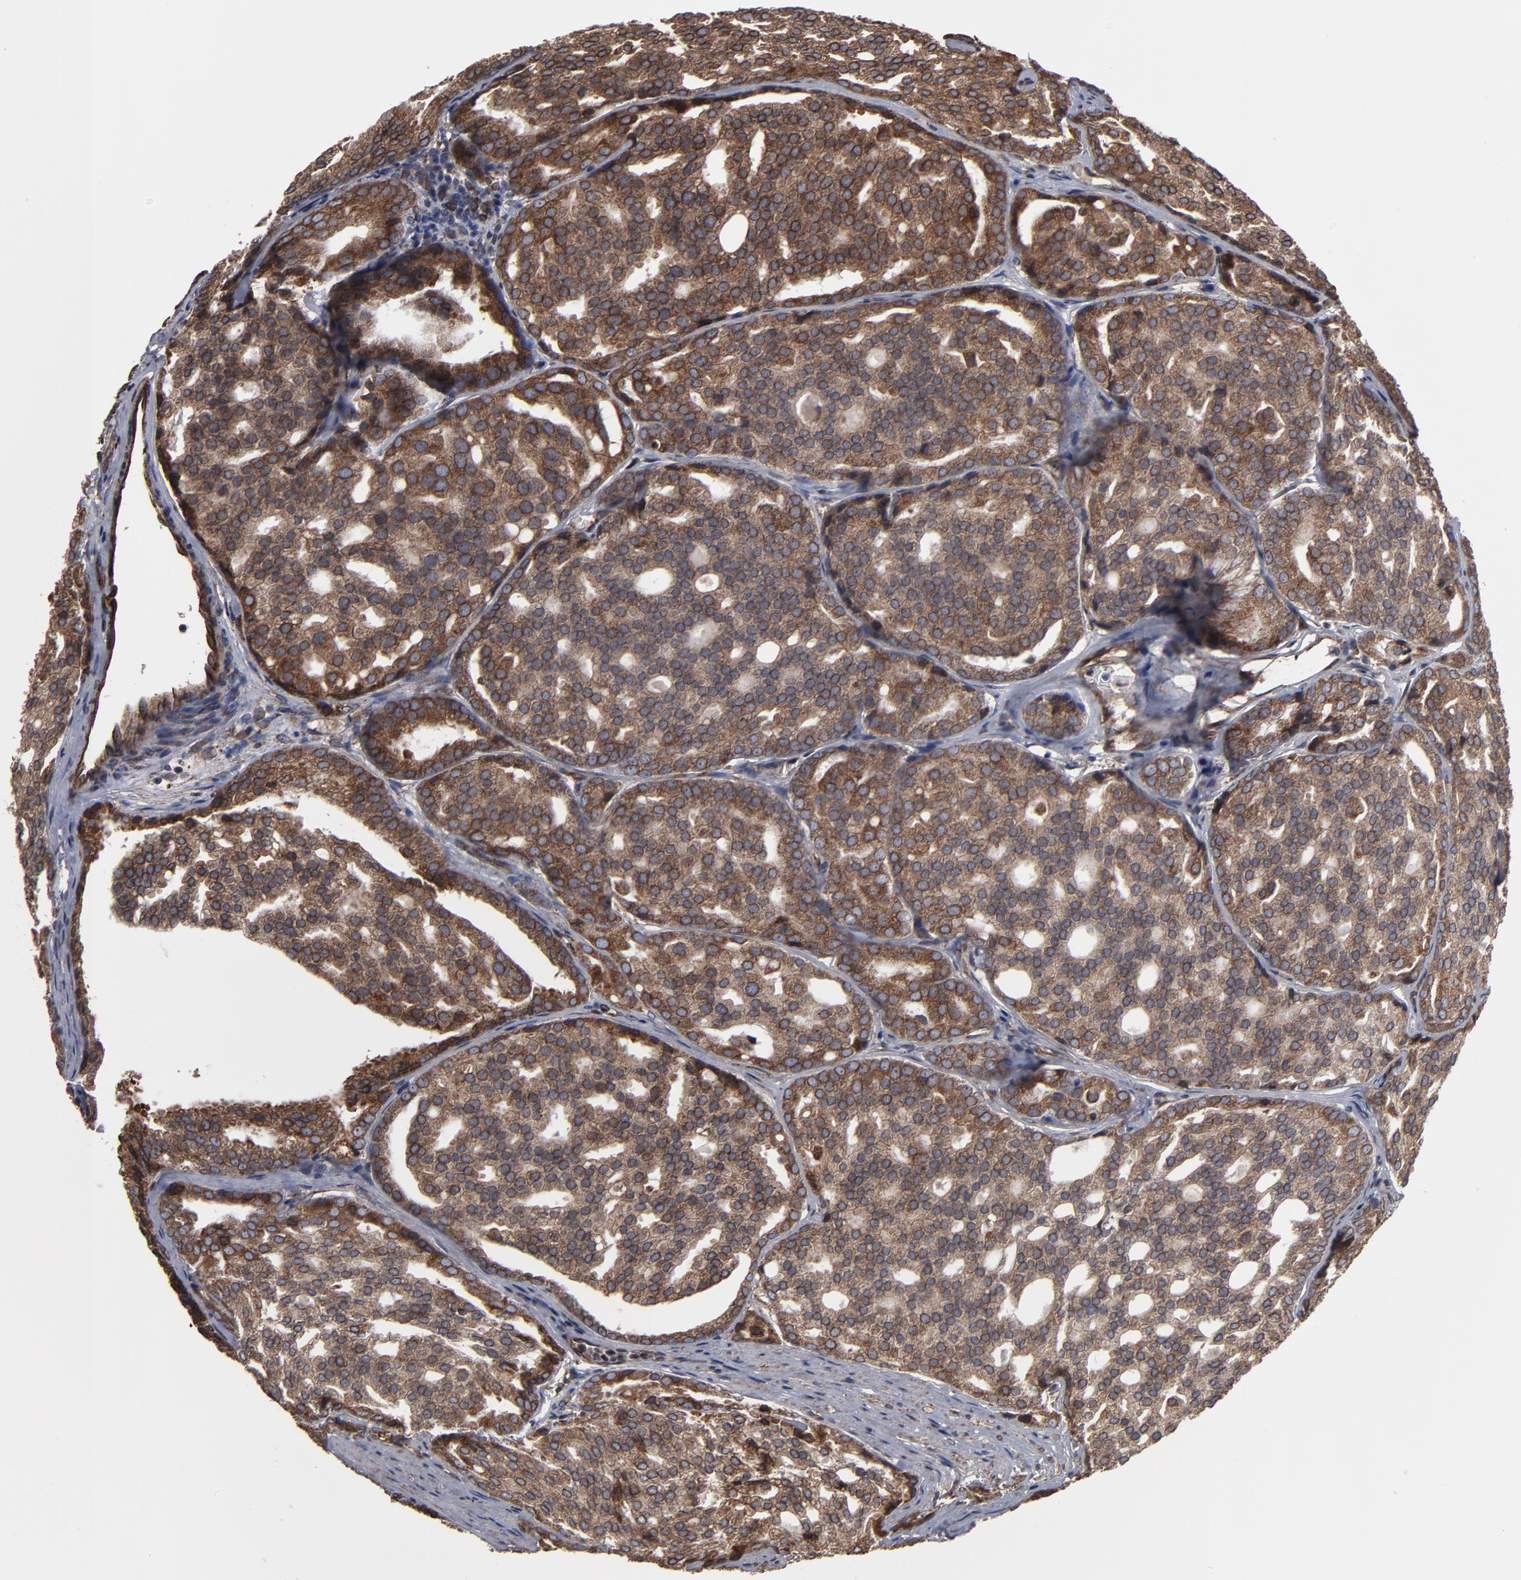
{"staining": {"intensity": "strong", "quantity": ">75%", "location": "cytoplasmic/membranous"}, "tissue": "prostate cancer", "cell_type": "Tumor cells", "image_type": "cancer", "snomed": [{"axis": "morphology", "description": "Adenocarcinoma, High grade"}, {"axis": "topography", "description": "Prostate"}], "caption": "Strong cytoplasmic/membranous positivity is present in about >75% of tumor cells in high-grade adenocarcinoma (prostate). (DAB IHC, brown staining for protein, blue staining for nuclei).", "gene": "CNIH1", "patient": {"sex": "male", "age": 64}}